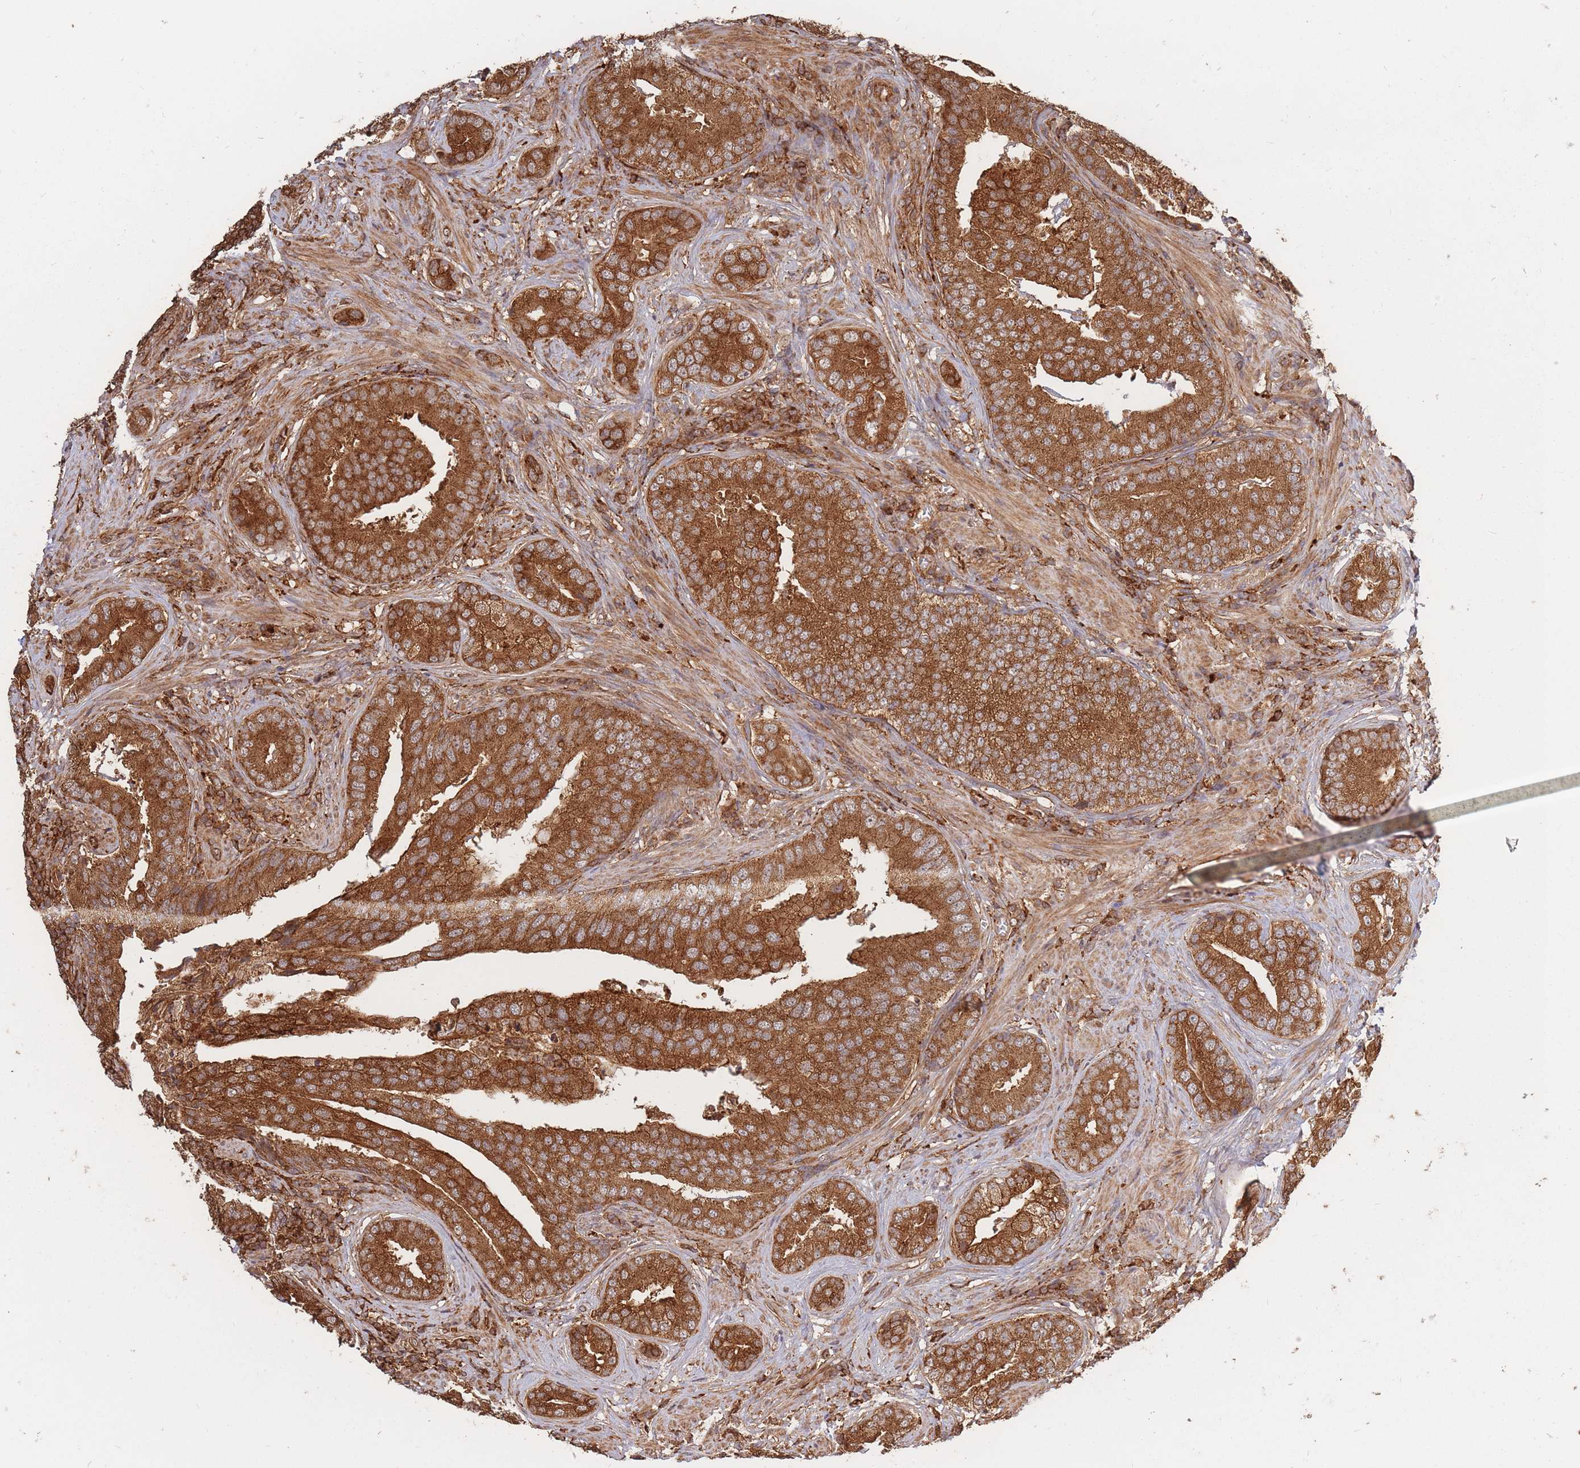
{"staining": {"intensity": "strong", "quantity": ">75%", "location": "cytoplasmic/membranous"}, "tissue": "prostate cancer", "cell_type": "Tumor cells", "image_type": "cancer", "snomed": [{"axis": "morphology", "description": "Adenocarcinoma, High grade"}, {"axis": "topography", "description": "Prostate"}], "caption": "Prostate cancer tissue shows strong cytoplasmic/membranous staining in approximately >75% of tumor cells, visualized by immunohistochemistry.", "gene": "RASSF2", "patient": {"sex": "male", "age": 55}}